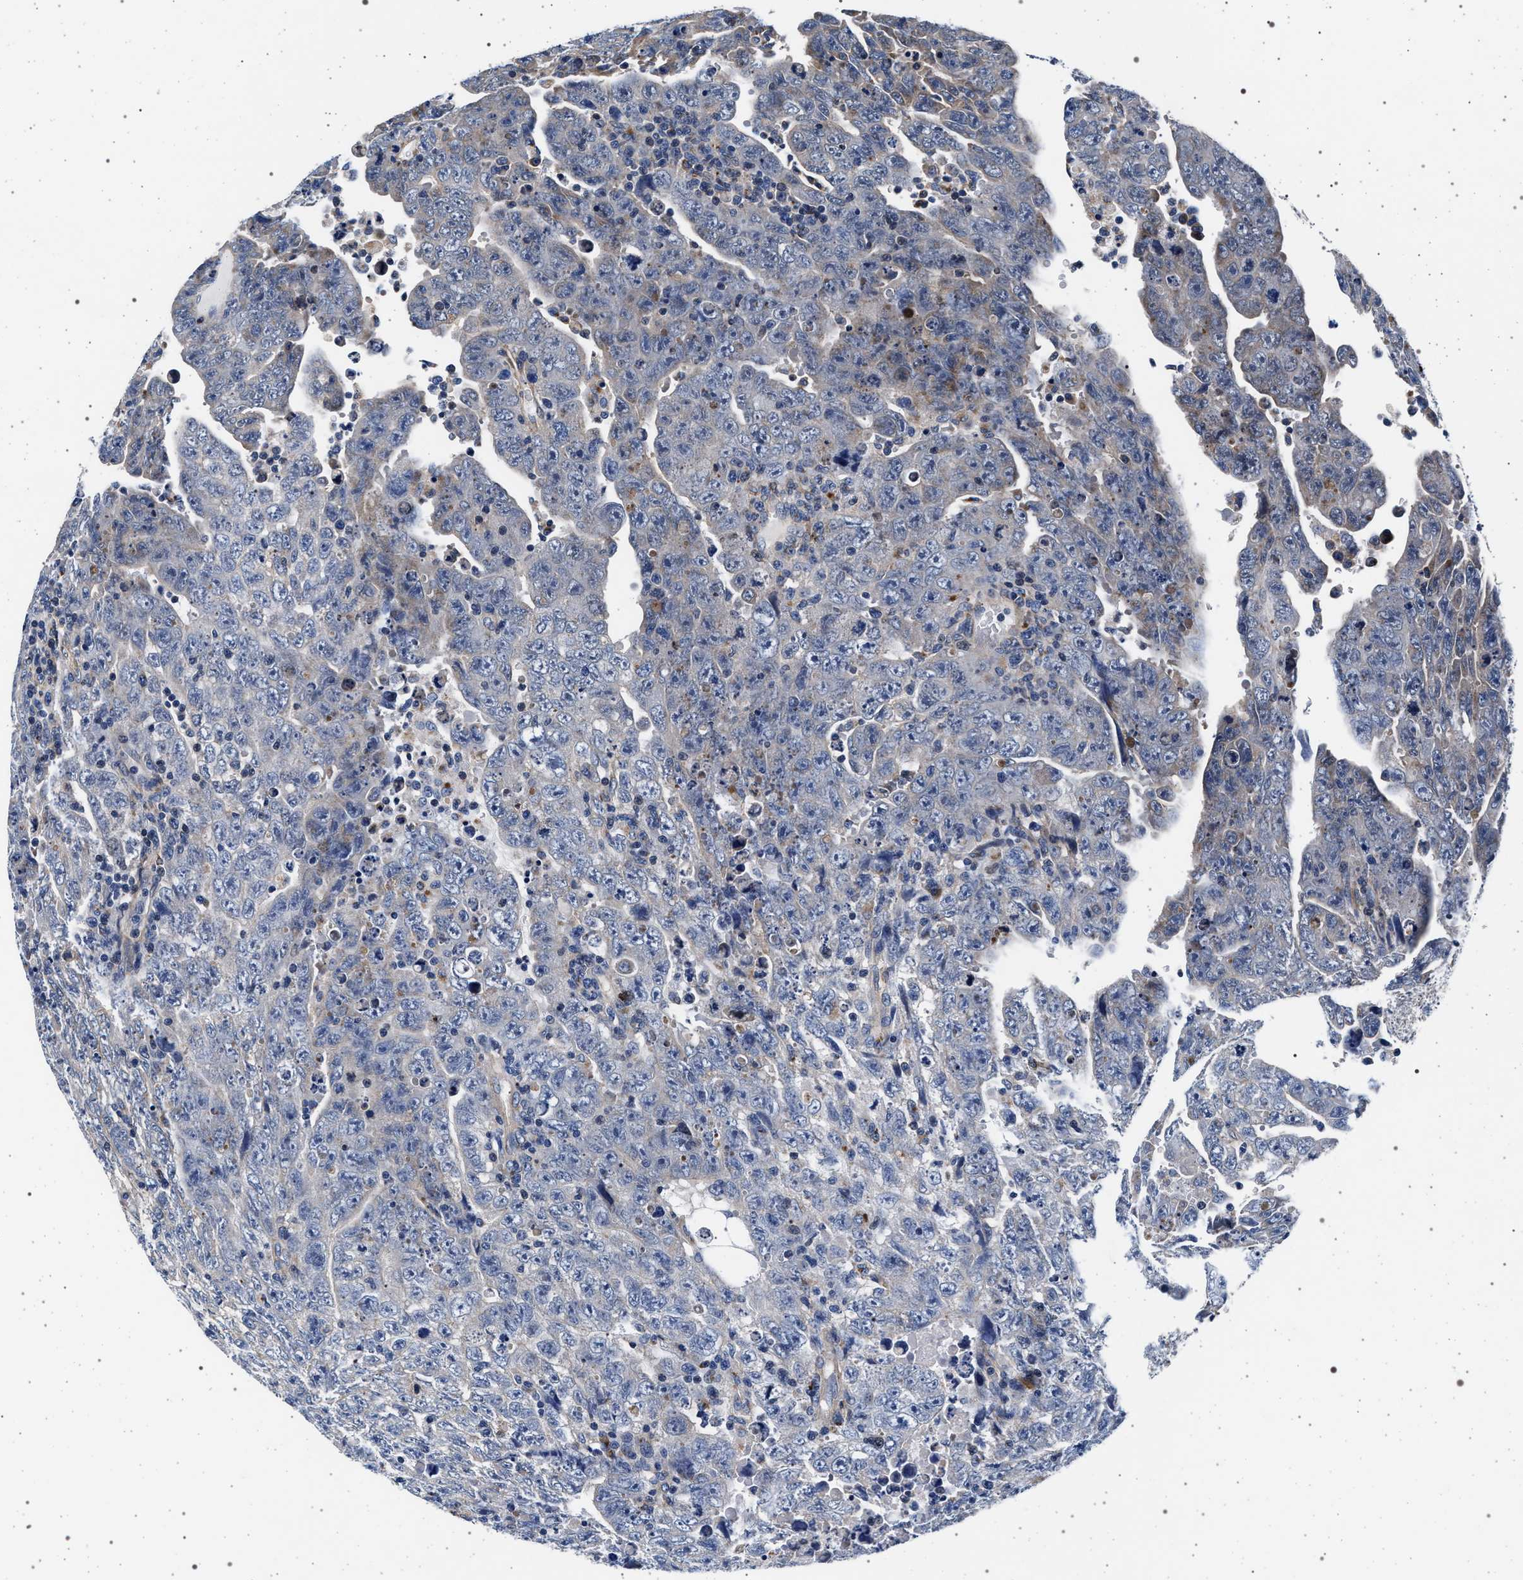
{"staining": {"intensity": "negative", "quantity": "none", "location": "none"}, "tissue": "testis cancer", "cell_type": "Tumor cells", "image_type": "cancer", "snomed": [{"axis": "morphology", "description": "Carcinoma, Embryonal, NOS"}, {"axis": "topography", "description": "Testis"}], "caption": "DAB immunohistochemical staining of embryonal carcinoma (testis) demonstrates no significant expression in tumor cells. (Immunohistochemistry, brightfield microscopy, high magnification).", "gene": "KCNK6", "patient": {"sex": "male", "age": 28}}